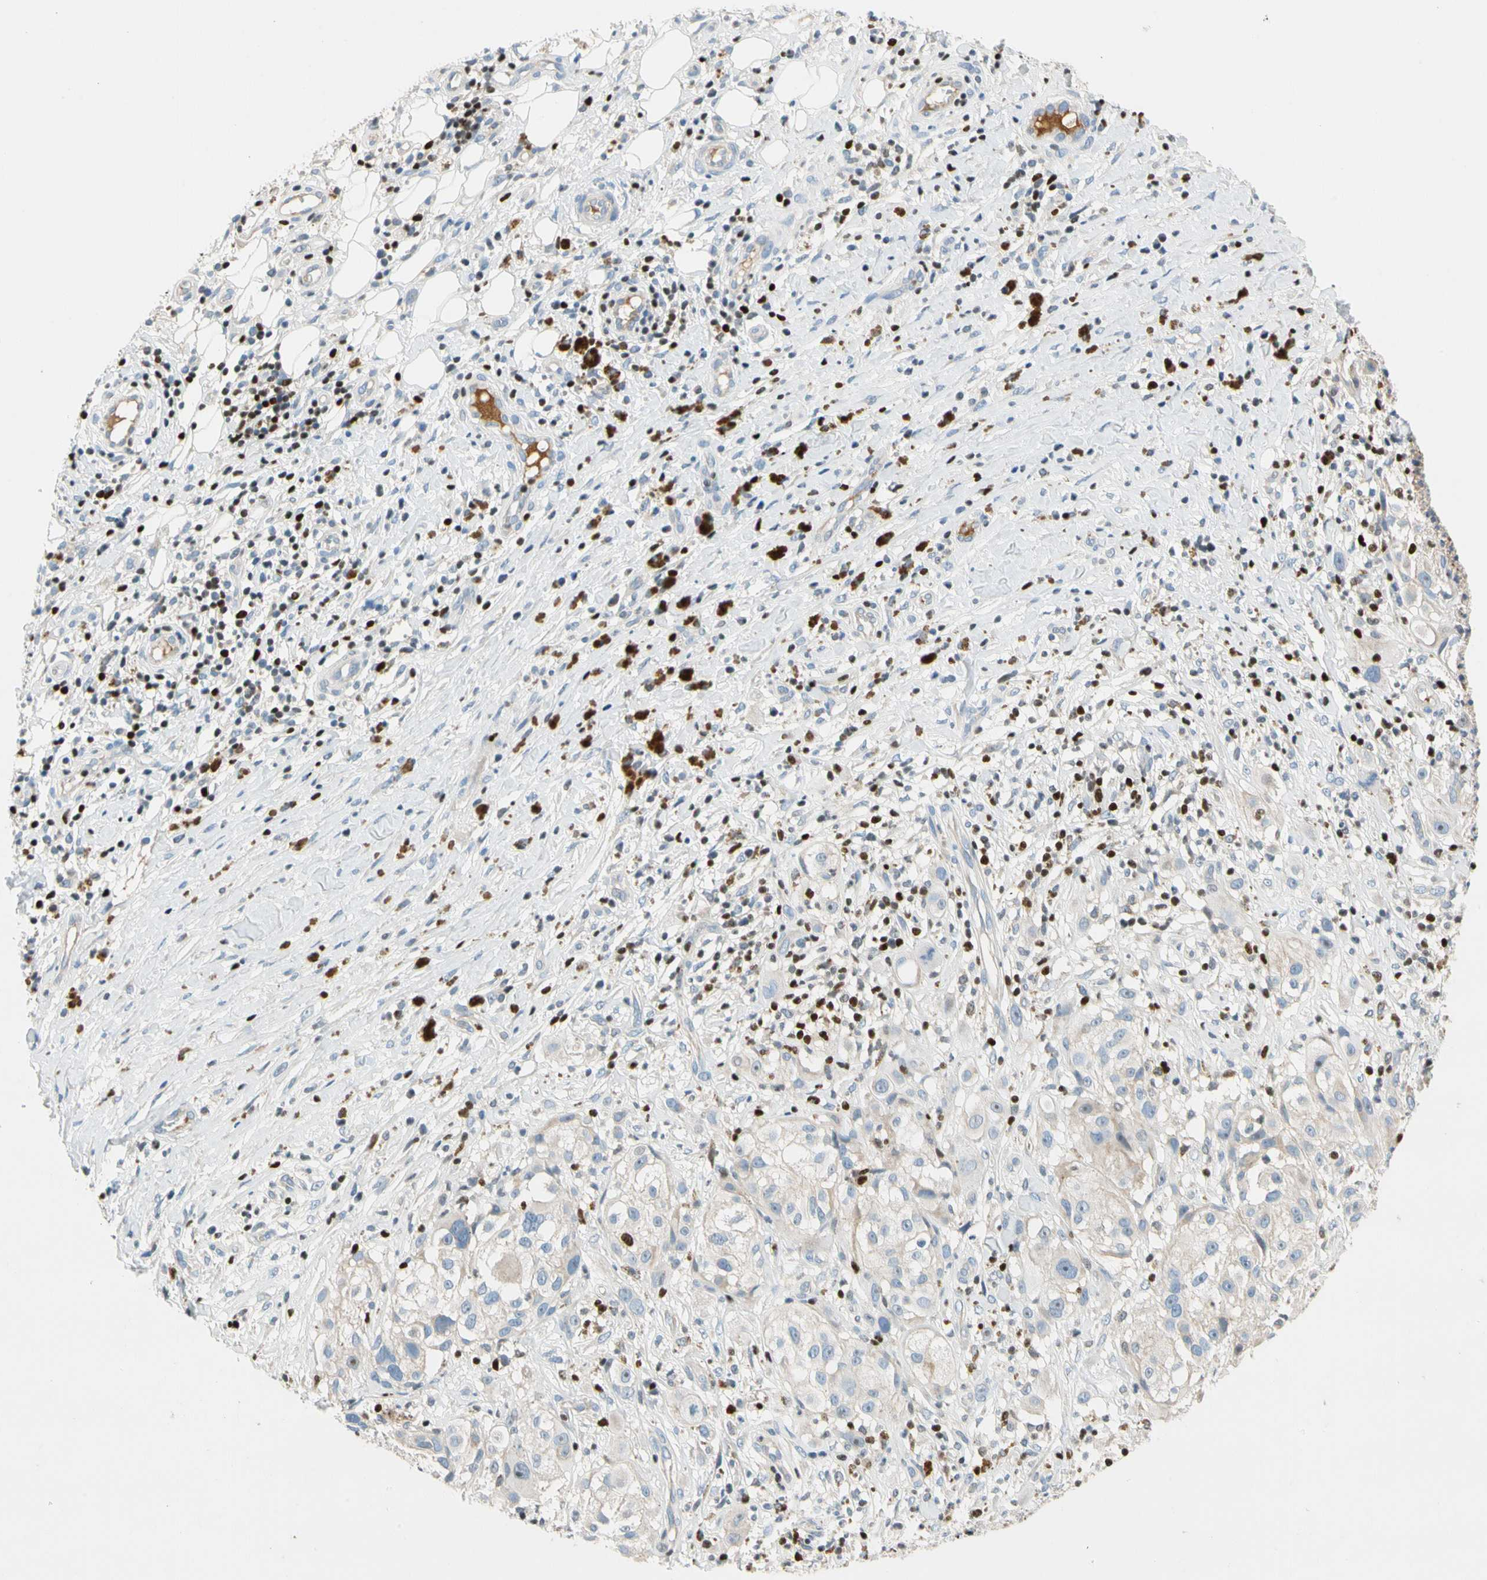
{"staining": {"intensity": "negative", "quantity": "none", "location": "none"}, "tissue": "melanoma", "cell_type": "Tumor cells", "image_type": "cancer", "snomed": [{"axis": "morphology", "description": "Necrosis, NOS"}, {"axis": "morphology", "description": "Malignant melanoma, NOS"}, {"axis": "topography", "description": "Skin"}], "caption": "DAB (3,3'-diaminobenzidine) immunohistochemical staining of malignant melanoma exhibits no significant staining in tumor cells.", "gene": "SP140", "patient": {"sex": "female", "age": 87}}